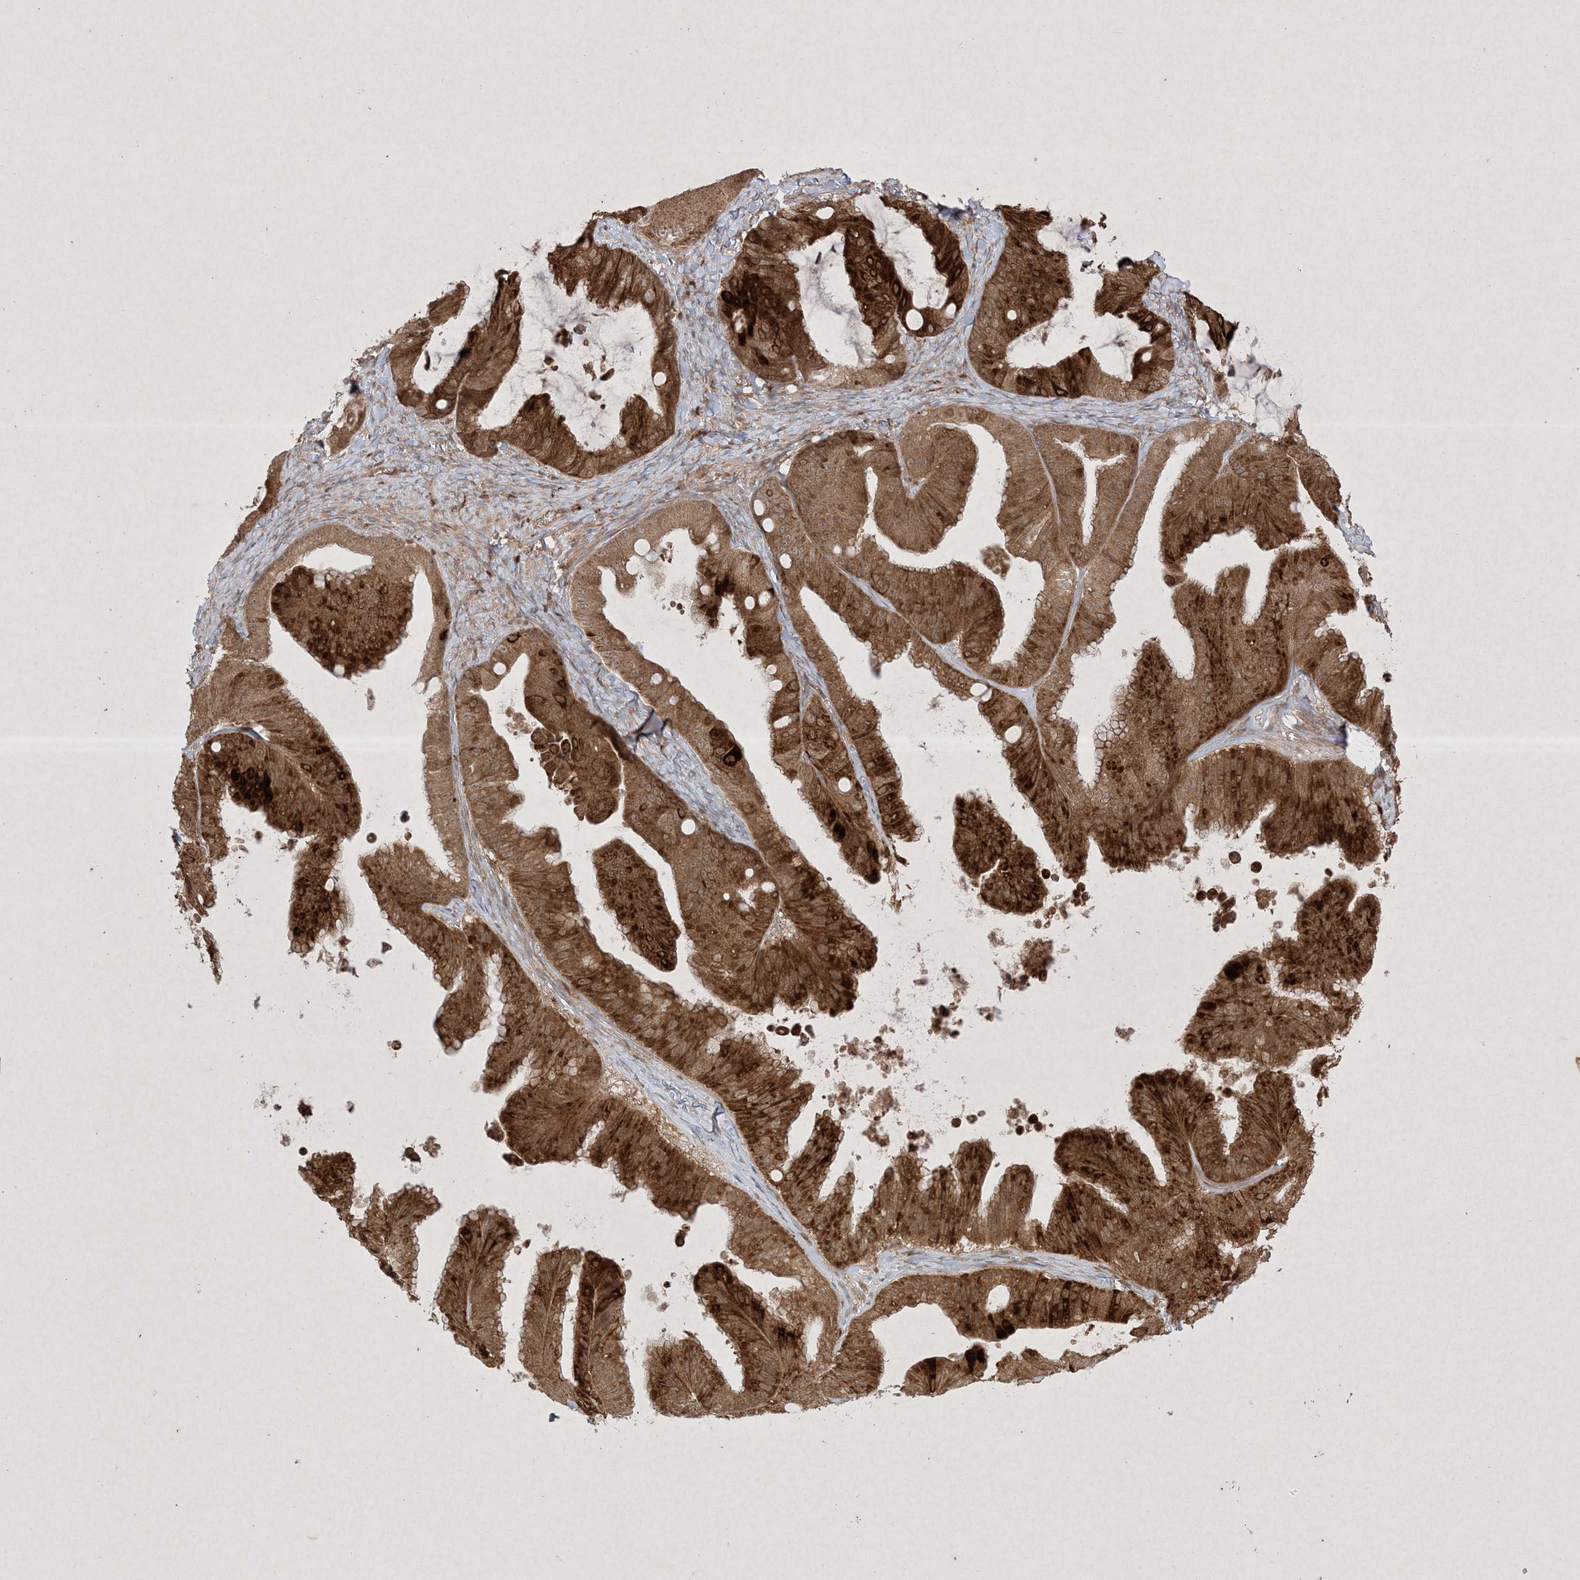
{"staining": {"intensity": "strong", "quantity": ">75%", "location": "cytoplasmic/membranous"}, "tissue": "ovarian cancer", "cell_type": "Tumor cells", "image_type": "cancer", "snomed": [{"axis": "morphology", "description": "Cystadenocarcinoma, mucinous, NOS"}, {"axis": "topography", "description": "Ovary"}], "caption": "Tumor cells demonstrate high levels of strong cytoplasmic/membranous expression in about >75% of cells in human ovarian cancer (mucinous cystadenocarcinoma).", "gene": "PTK6", "patient": {"sex": "female", "age": 71}}